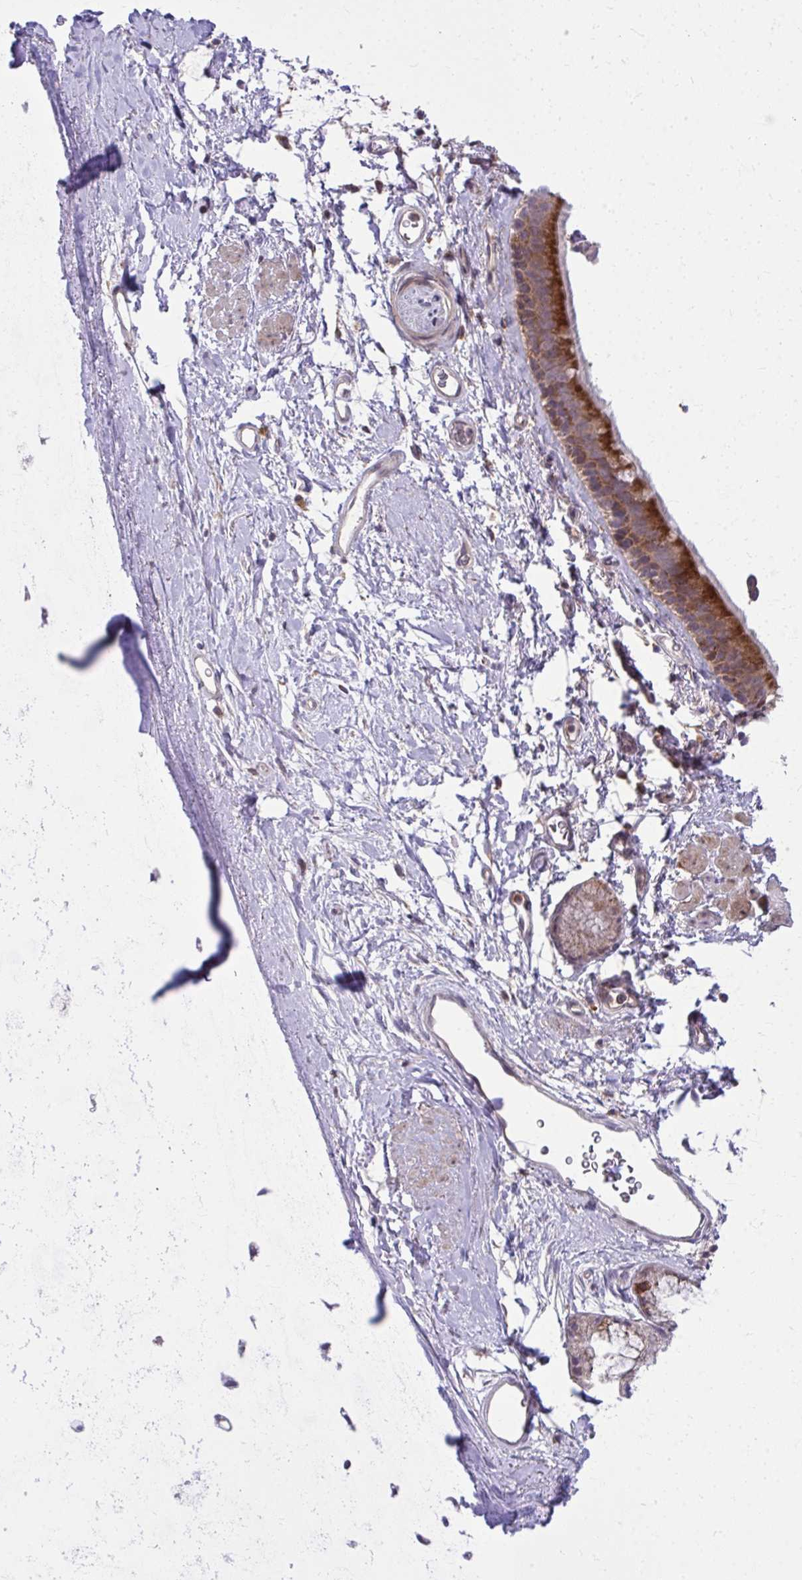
{"staining": {"intensity": "negative", "quantity": "none", "location": "none"}, "tissue": "adipose tissue", "cell_type": "Adipocytes", "image_type": "normal", "snomed": [{"axis": "morphology", "description": "Normal tissue, NOS"}, {"axis": "topography", "description": "Lymph node"}, {"axis": "topography", "description": "Cartilage tissue"}, {"axis": "topography", "description": "Bronchus"}], "caption": "This image is of benign adipose tissue stained with immunohistochemistry to label a protein in brown with the nuclei are counter-stained blue. There is no positivity in adipocytes.", "gene": "C16orf54", "patient": {"sex": "female", "age": 70}}